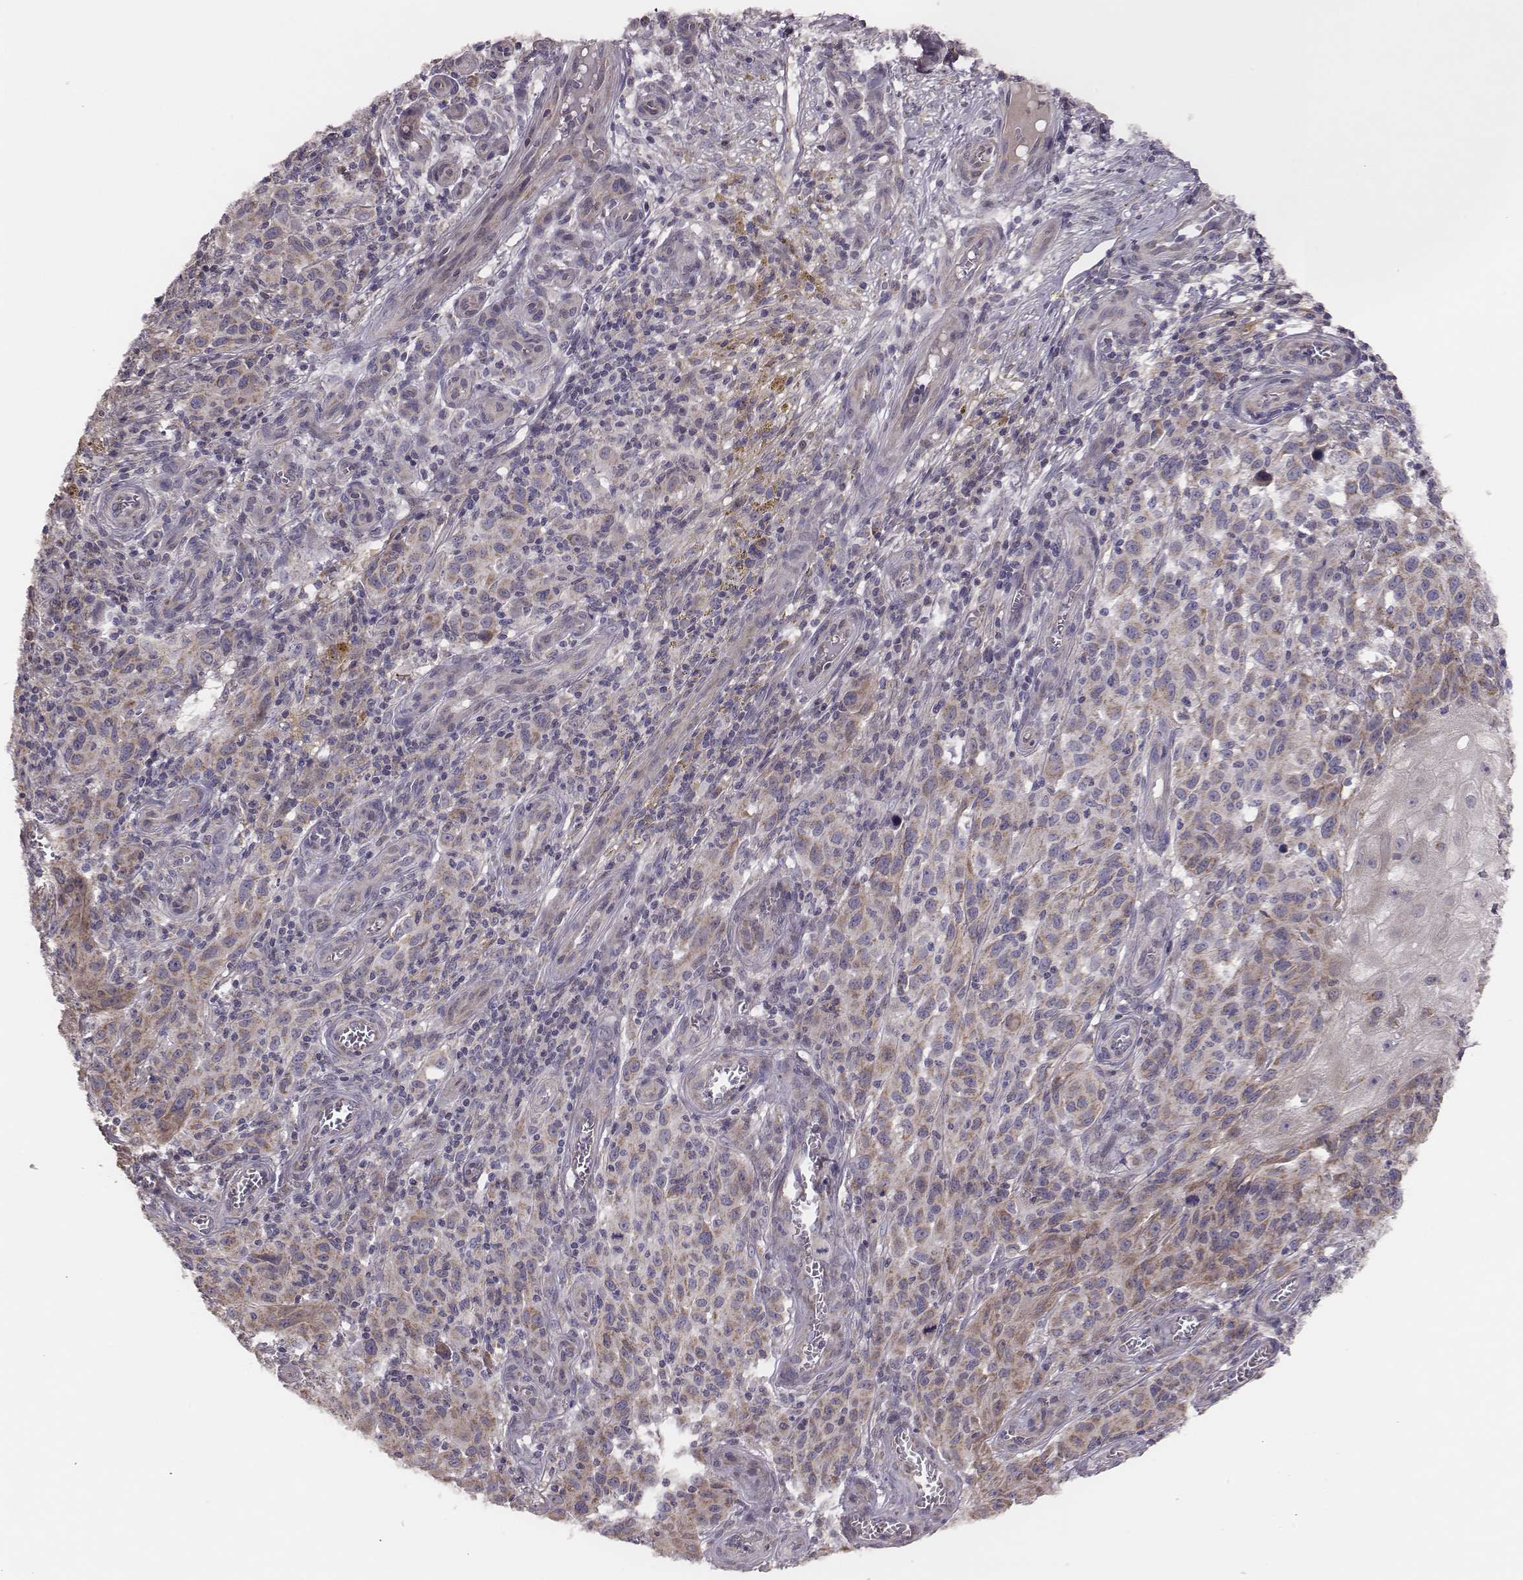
{"staining": {"intensity": "weak", "quantity": ">75%", "location": "cytoplasmic/membranous"}, "tissue": "melanoma", "cell_type": "Tumor cells", "image_type": "cancer", "snomed": [{"axis": "morphology", "description": "Malignant melanoma, NOS"}, {"axis": "topography", "description": "Skin"}], "caption": "This is a histology image of IHC staining of malignant melanoma, which shows weak expression in the cytoplasmic/membranous of tumor cells.", "gene": "HAVCR1", "patient": {"sex": "female", "age": 53}}